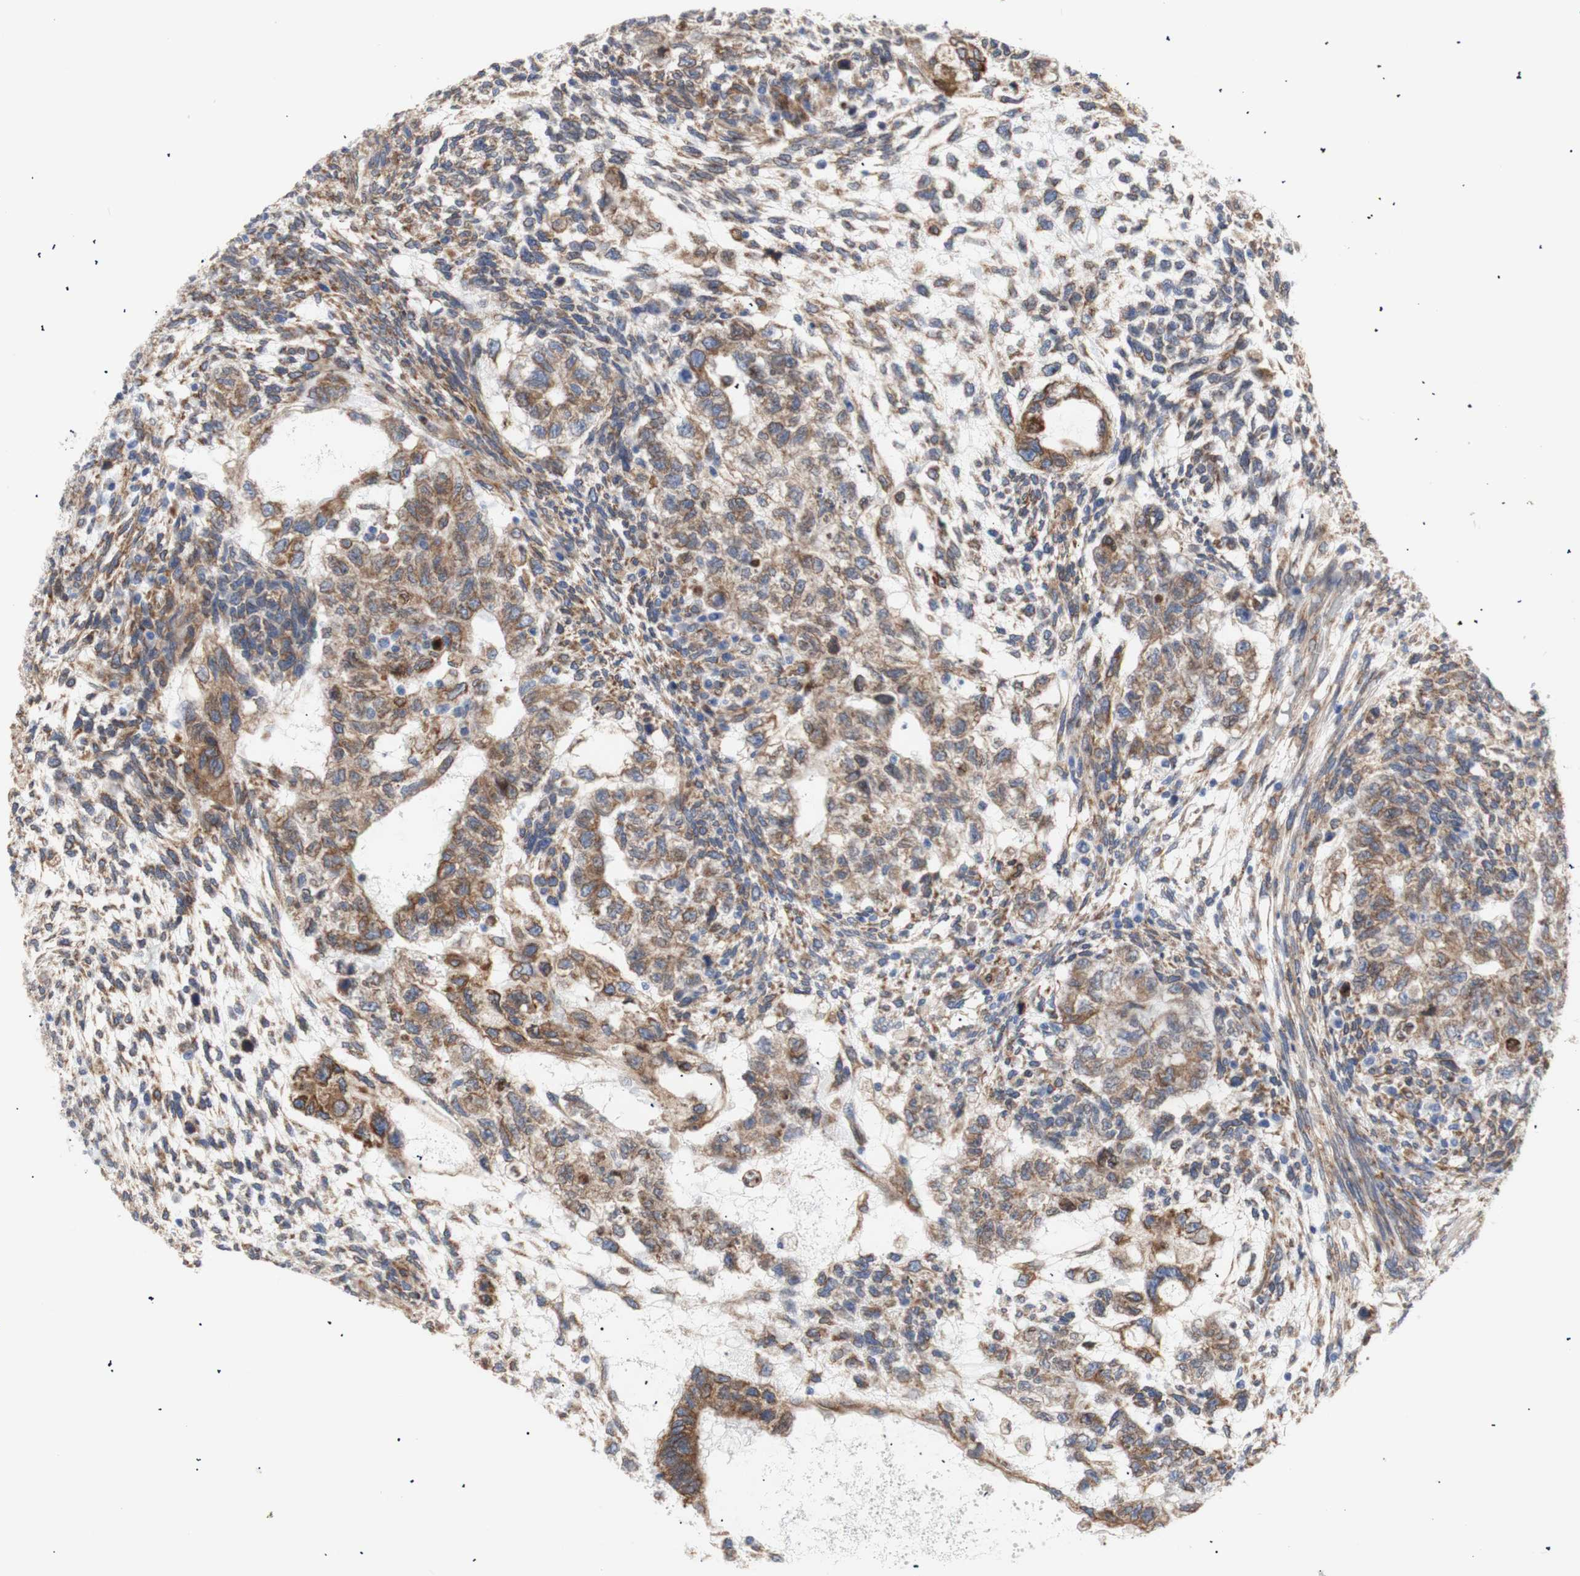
{"staining": {"intensity": "moderate", "quantity": ">75%", "location": "cytoplasmic/membranous"}, "tissue": "testis cancer", "cell_type": "Tumor cells", "image_type": "cancer", "snomed": [{"axis": "morphology", "description": "Normal tissue, NOS"}, {"axis": "morphology", "description": "Carcinoma, Embryonal, NOS"}, {"axis": "topography", "description": "Testis"}], "caption": "Protein positivity by IHC reveals moderate cytoplasmic/membranous expression in about >75% of tumor cells in embryonal carcinoma (testis). (brown staining indicates protein expression, while blue staining denotes nuclei).", "gene": "ERLIN1", "patient": {"sex": "male", "age": 36}}